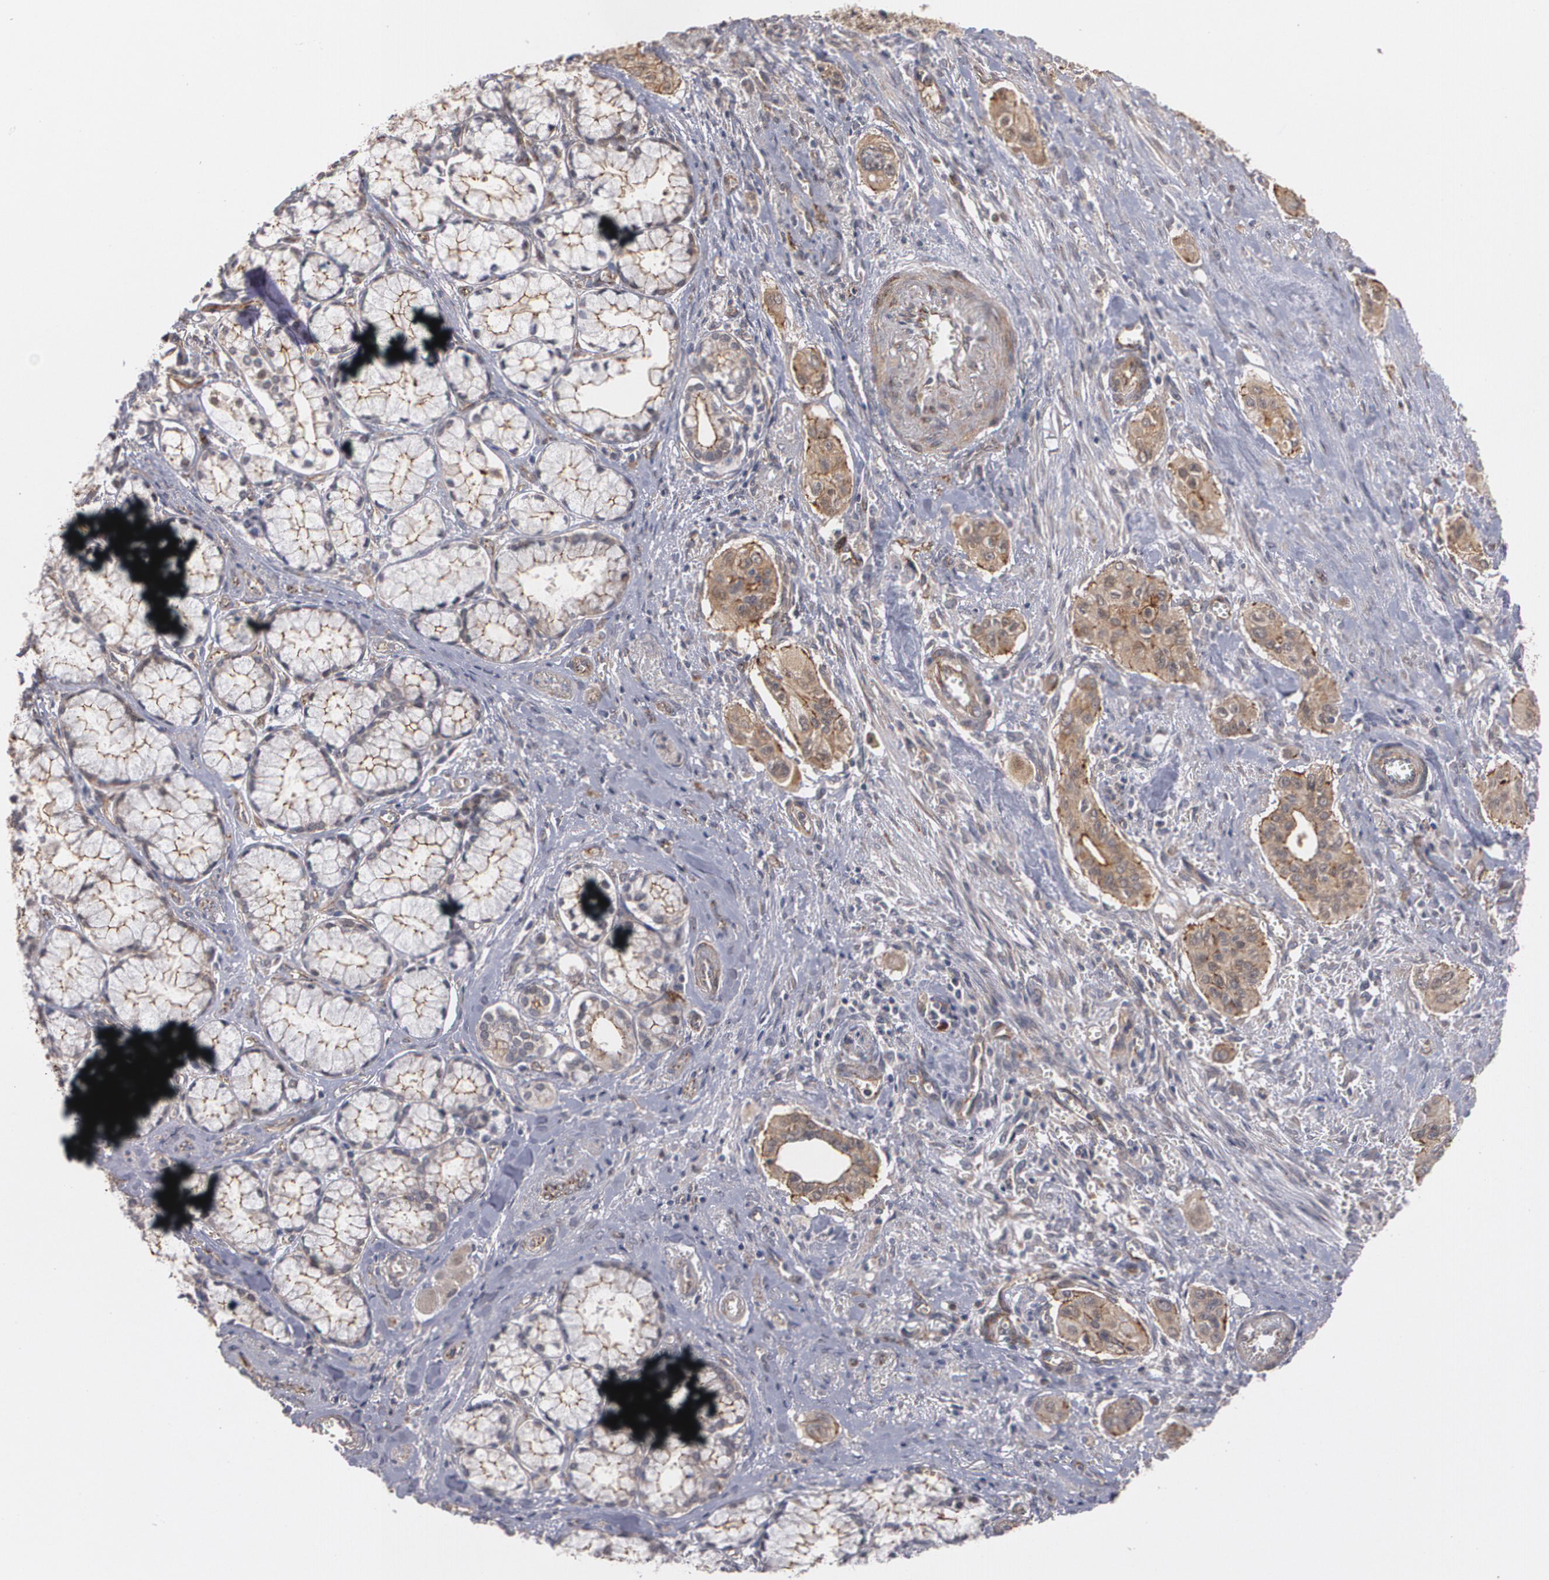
{"staining": {"intensity": "moderate", "quantity": ">75%", "location": "cytoplasmic/membranous"}, "tissue": "pancreatic cancer", "cell_type": "Tumor cells", "image_type": "cancer", "snomed": [{"axis": "morphology", "description": "Adenocarcinoma, NOS"}, {"axis": "topography", "description": "Pancreas"}], "caption": "DAB immunohistochemical staining of adenocarcinoma (pancreatic) reveals moderate cytoplasmic/membranous protein positivity in approximately >75% of tumor cells.", "gene": "TJP1", "patient": {"sex": "male", "age": 77}}